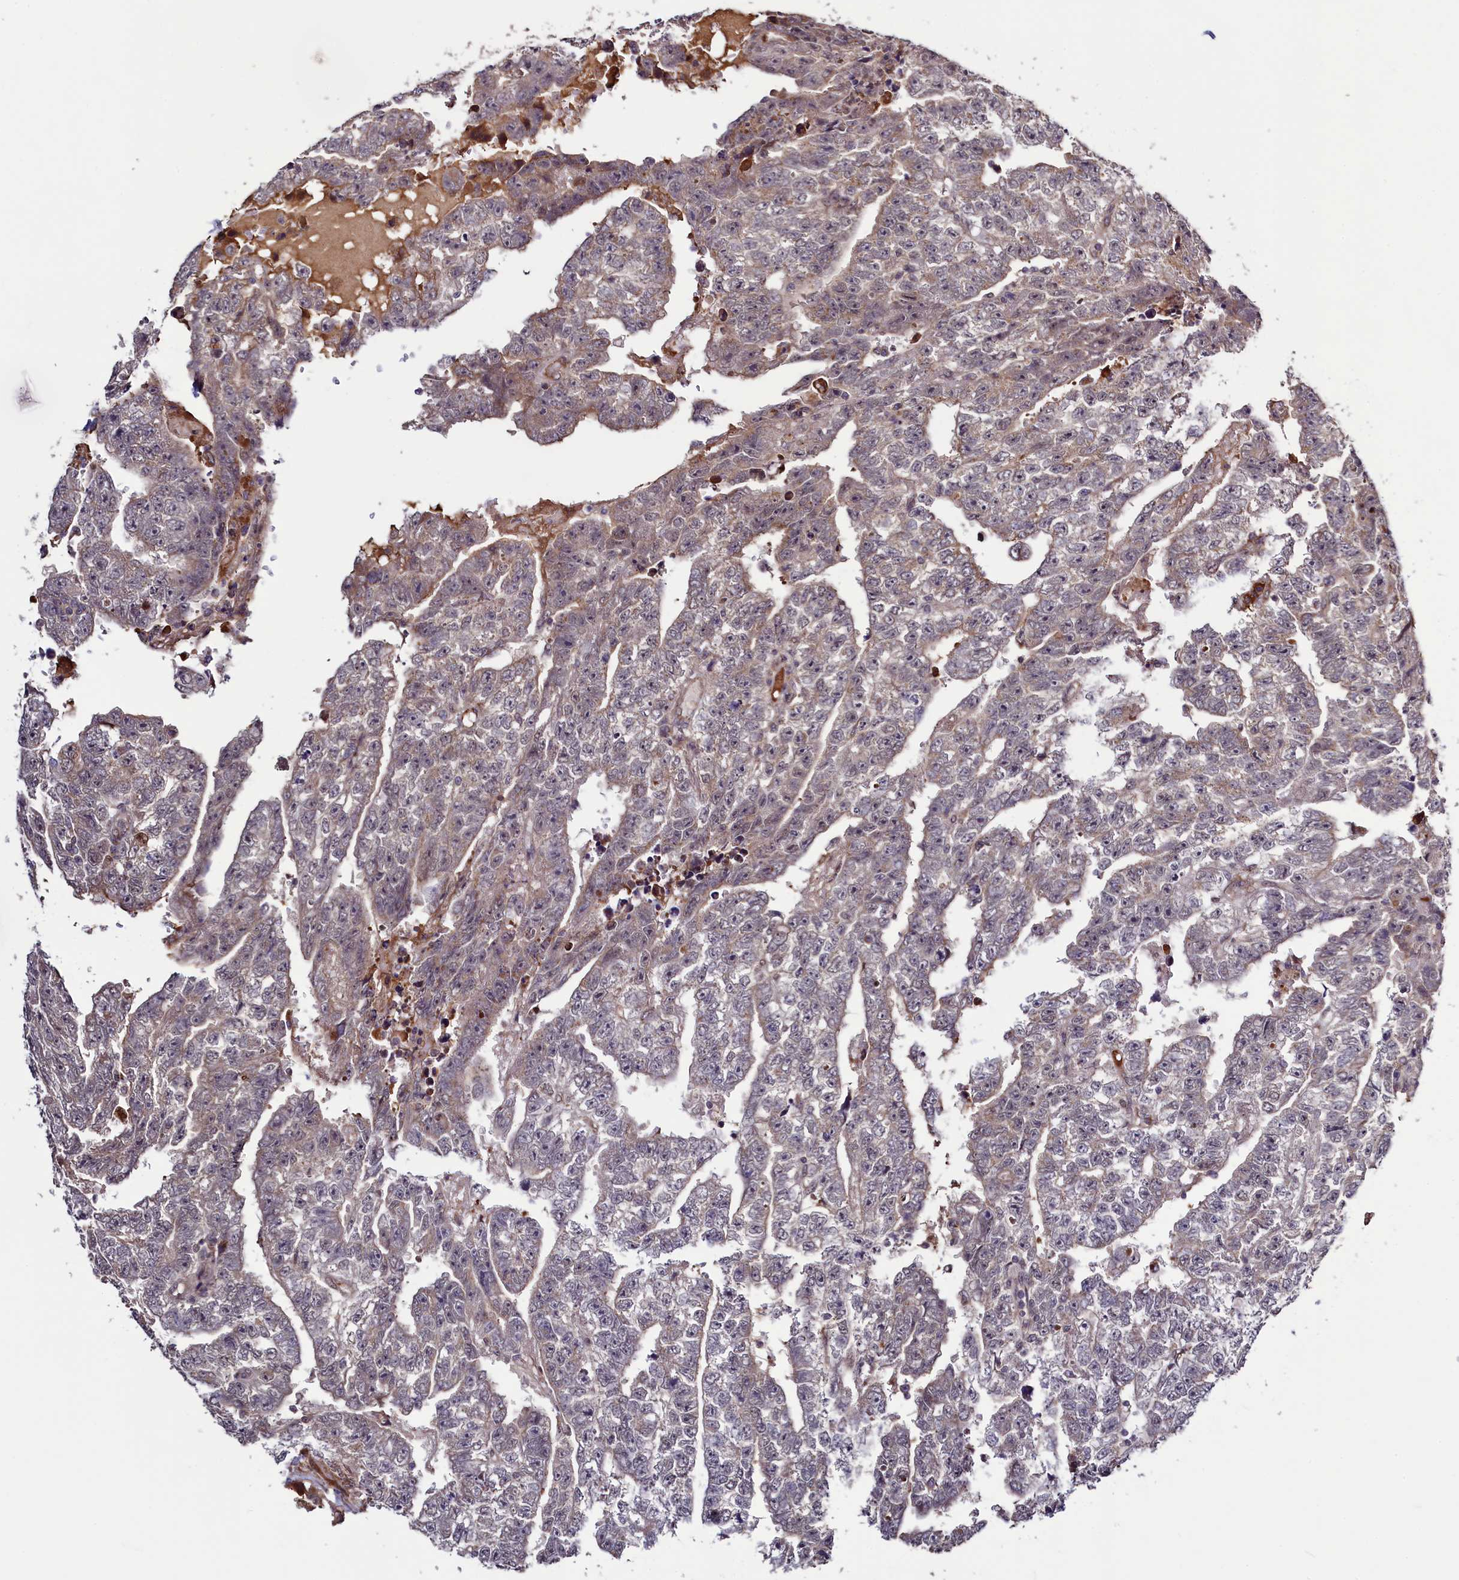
{"staining": {"intensity": "weak", "quantity": "25%-75%", "location": "cytoplasmic/membranous"}, "tissue": "testis cancer", "cell_type": "Tumor cells", "image_type": "cancer", "snomed": [{"axis": "morphology", "description": "Carcinoma, Embryonal, NOS"}, {"axis": "topography", "description": "Testis"}], "caption": "A brown stain highlights weak cytoplasmic/membranous expression of a protein in embryonal carcinoma (testis) tumor cells. The staining was performed using DAB (3,3'-diaminobenzidine), with brown indicating positive protein expression. Nuclei are stained blue with hematoxylin.", "gene": "SEC24C", "patient": {"sex": "male", "age": 25}}